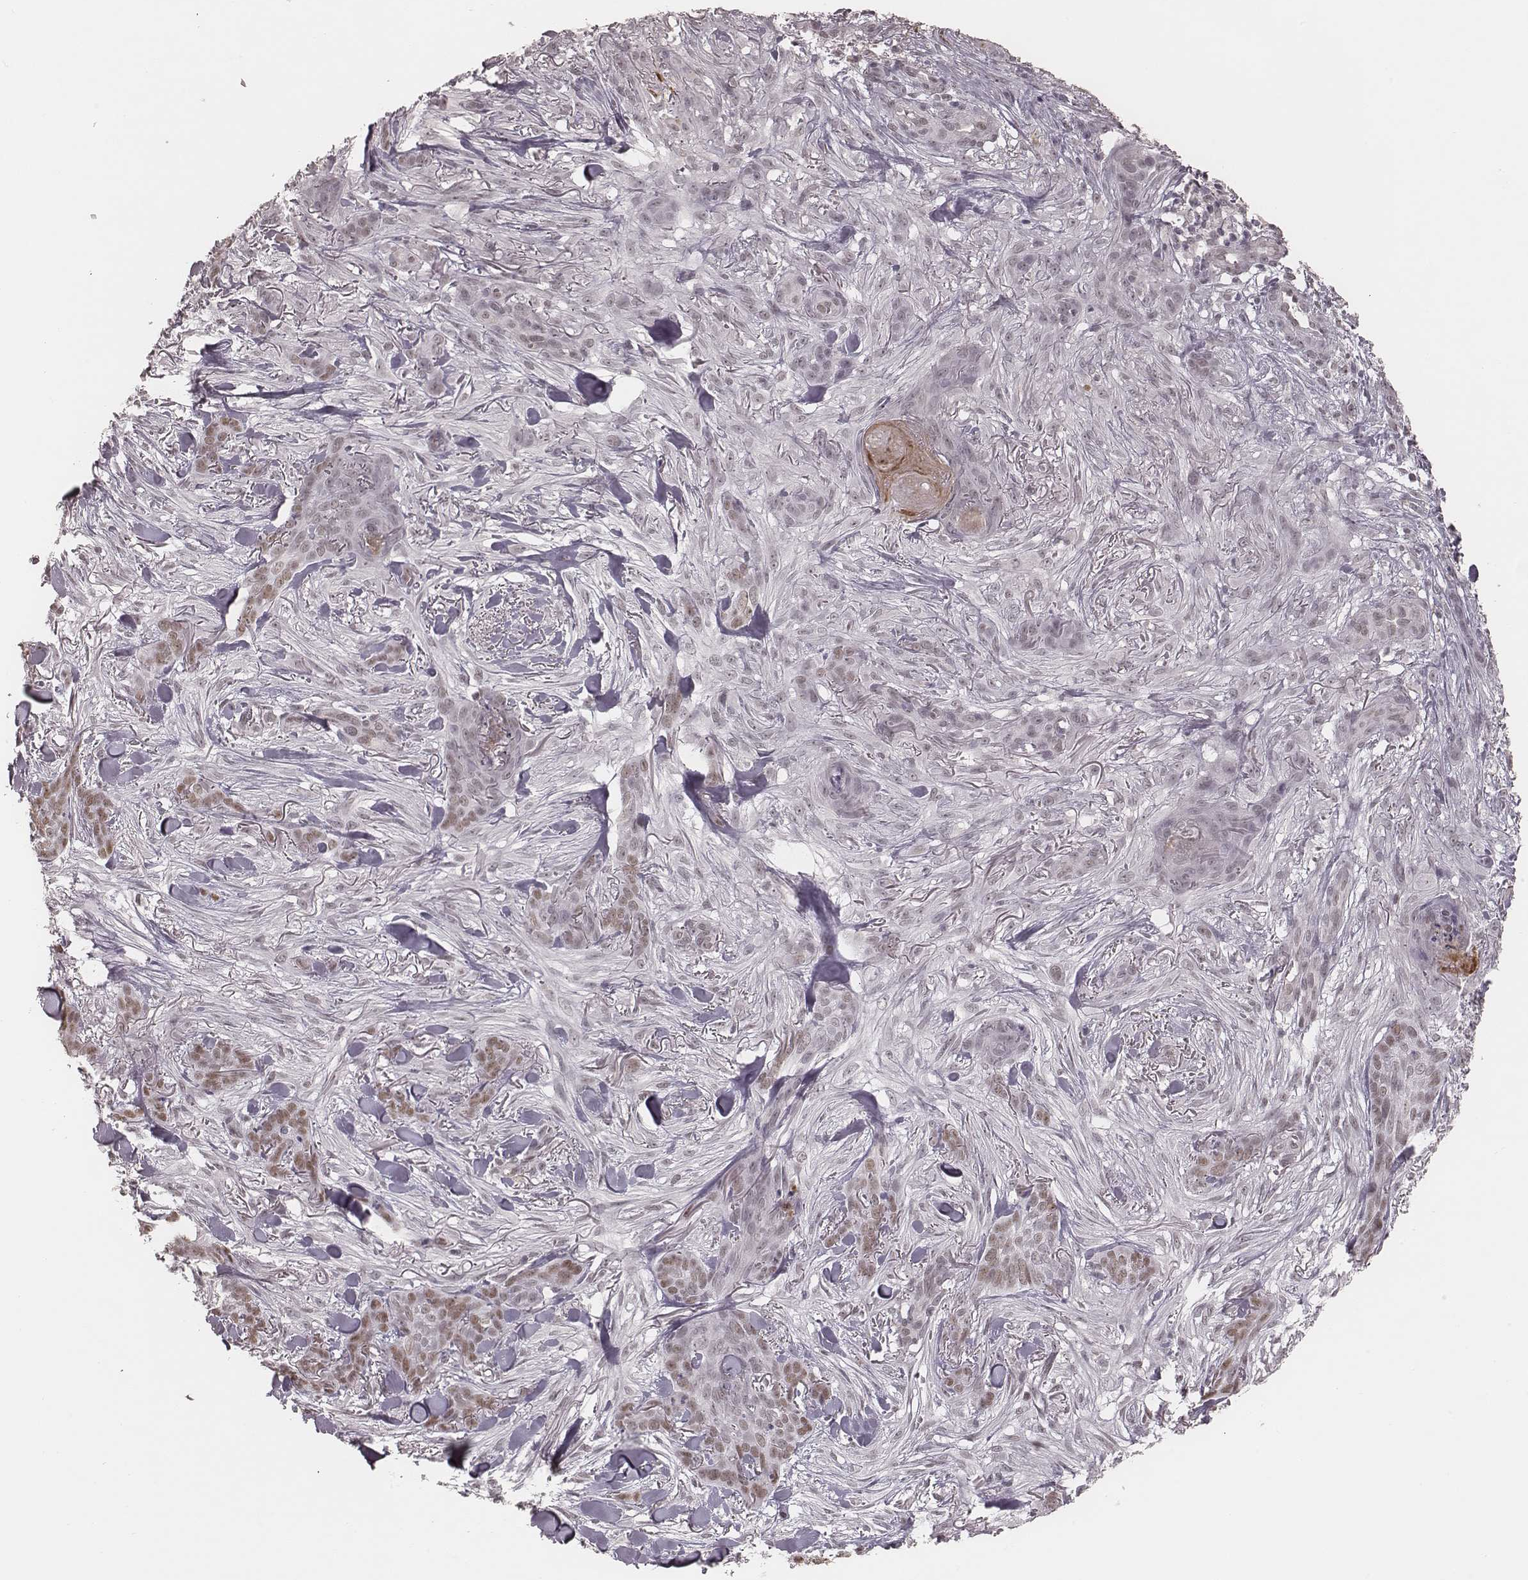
{"staining": {"intensity": "weak", "quantity": "25%-75%", "location": "nuclear"}, "tissue": "skin cancer", "cell_type": "Tumor cells", "image_type": "cancer", "snomed": [{"axis": "morphology", "description": "Basal cell carcinoma"}, {"axis": "topography", "description": "Skin"}], "caption": "This histopathology image displays immunohistochemistry (IHC) staining of human skin cancer, with low weak nuclear positivity in approximately 25%-75% of tumor cells.", "gene": "KITLG", "patient": {"sex": "female", "age": 61}}